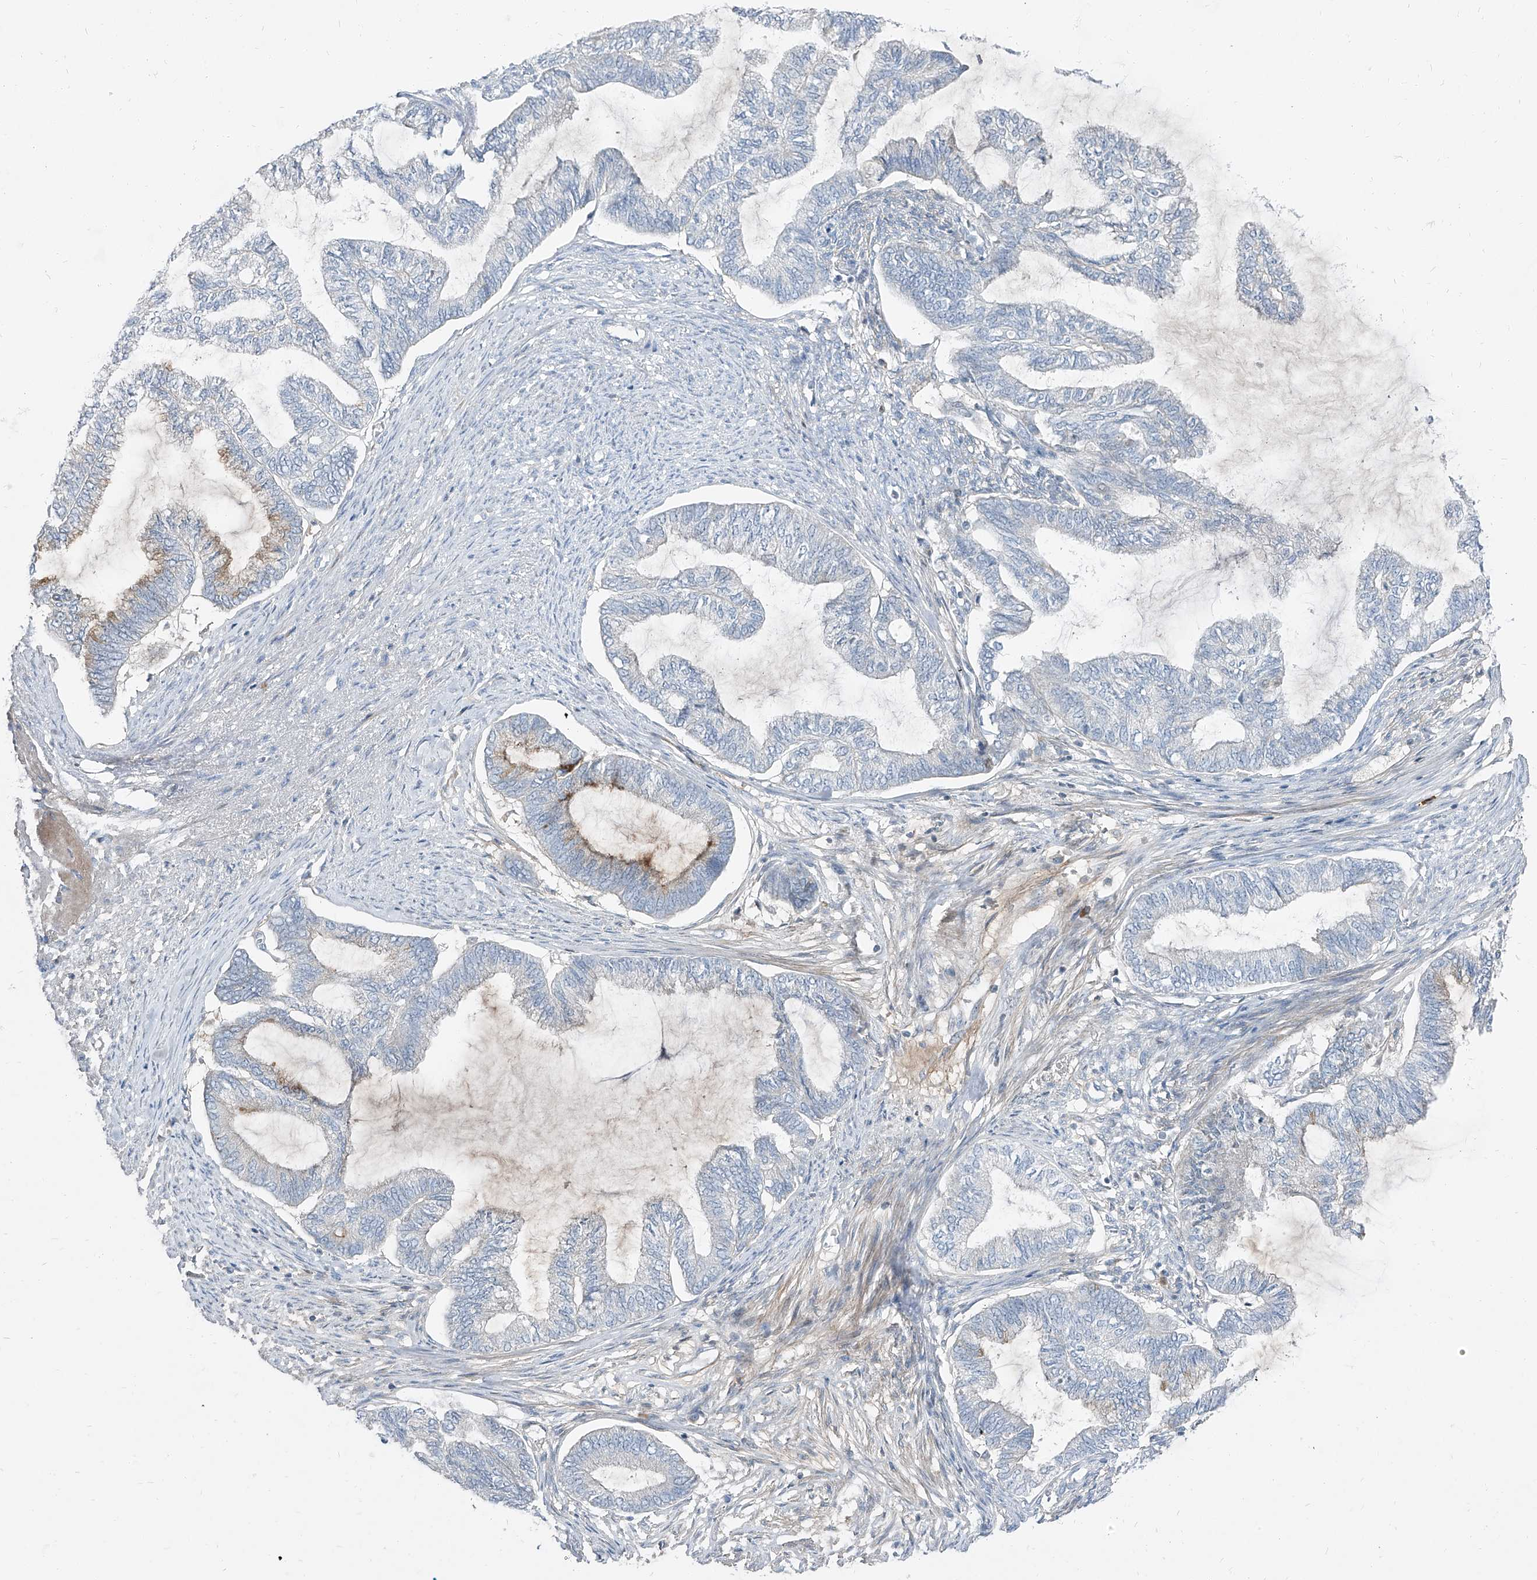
{"staining": {"intensity": "negative", "quantity": "none", "location": "none"}, "tissue": "endometrial cancer", "cell_type": "Tumor cells", "image_type": "cancer", "snomed": [{"axis": "morphology", "description": "Adenocarcinoma, NOS"}, {"axis": "topography", "description": "Endometrium"}], "caption": "IHC micrograph of neoplastic tissue: adenocarcinoma (endometrial) stained with DAB reveals no significant protein staining in tumor cells.", "gene": "HOXA3", "patient": {"sex": "female", "age": 86}}